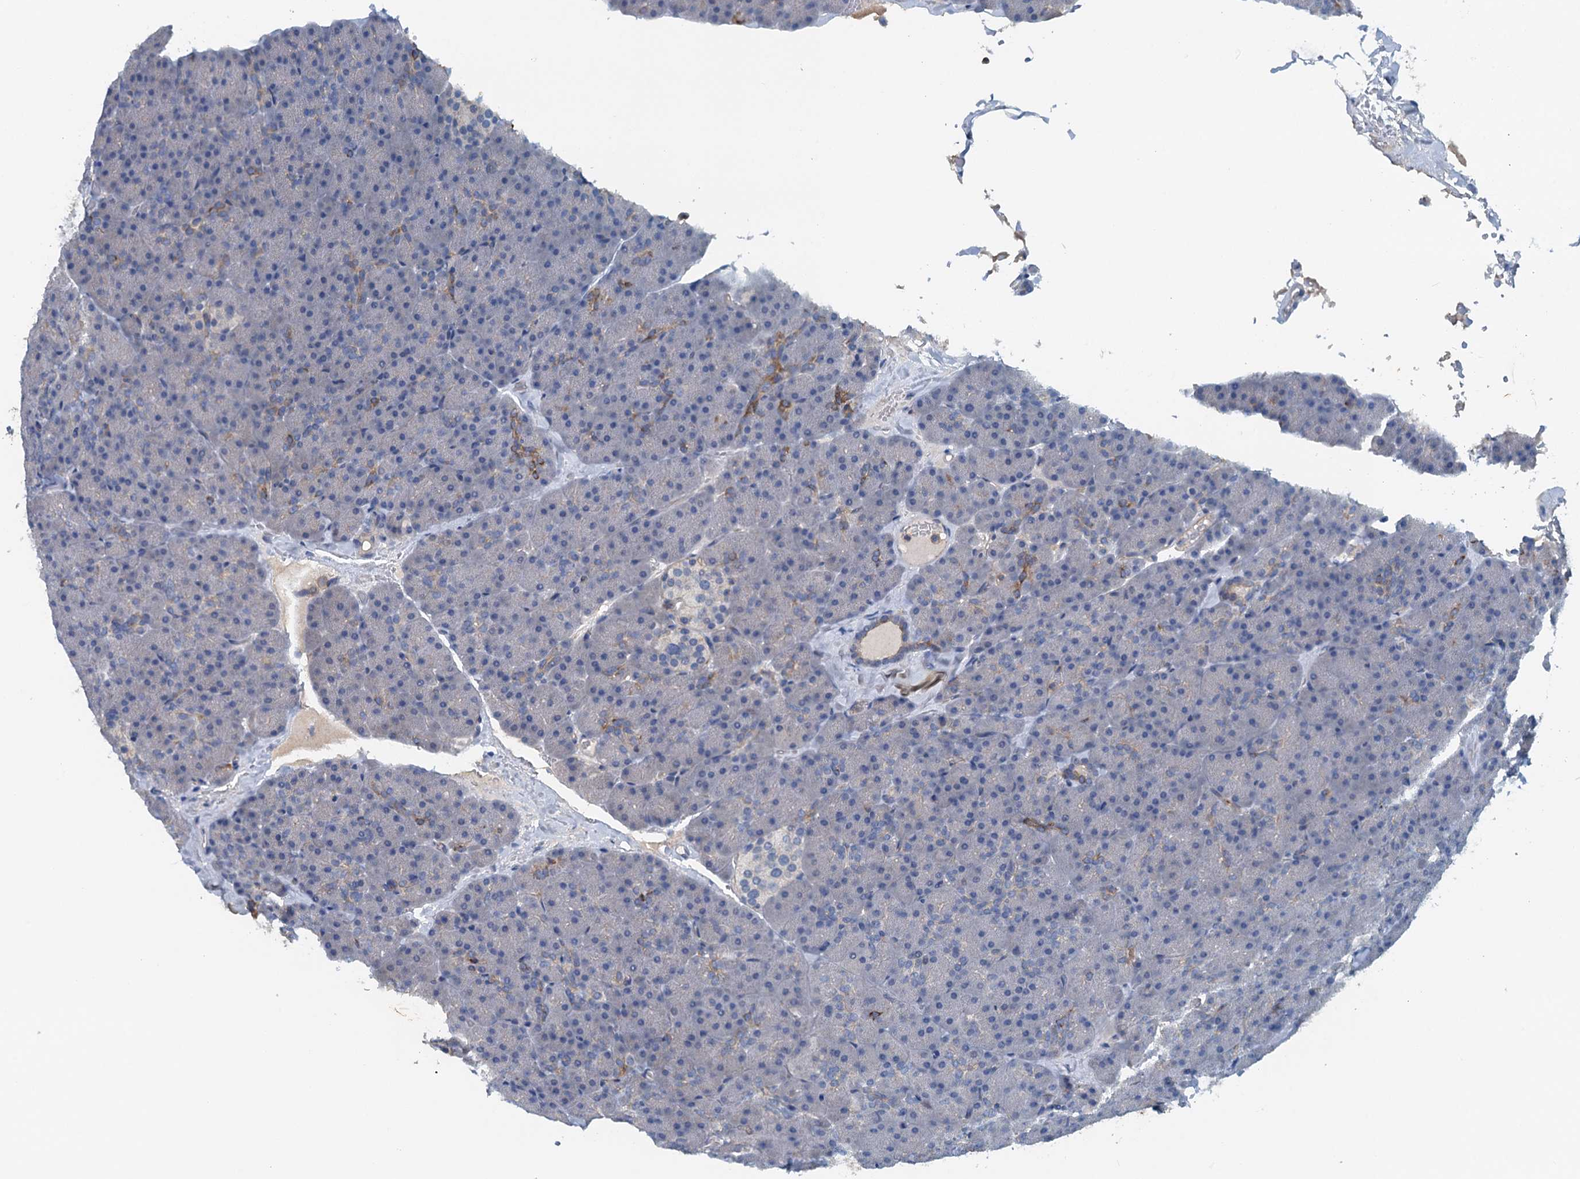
{"staining": {"intensity": "strong", "quantity": "<25%", "location": "cytoplasmic/membranous"}, "tissue": "pancreas", "cell_type": "Exocrine glandular cells", "image_type": "normal", "snomed": [{"axis": "morphology", "description": "Normal tissue, NOS"}, {"axis": "topography", "description": "Pancreas"}], "caption": "Protein staining of normal pancreas shows strong cytoplasmic/membranous positivity in about <25% of exocrine glandular cells. The staining was performed using DAB (3,3'-diaminobenzidine) to visualize the protein expression in brown, while the nuclei were stained in blue with hematoxylin (Magnification: 20x).", "gene": "THAP10", "patient": {"sex": "male", "age": 36}}